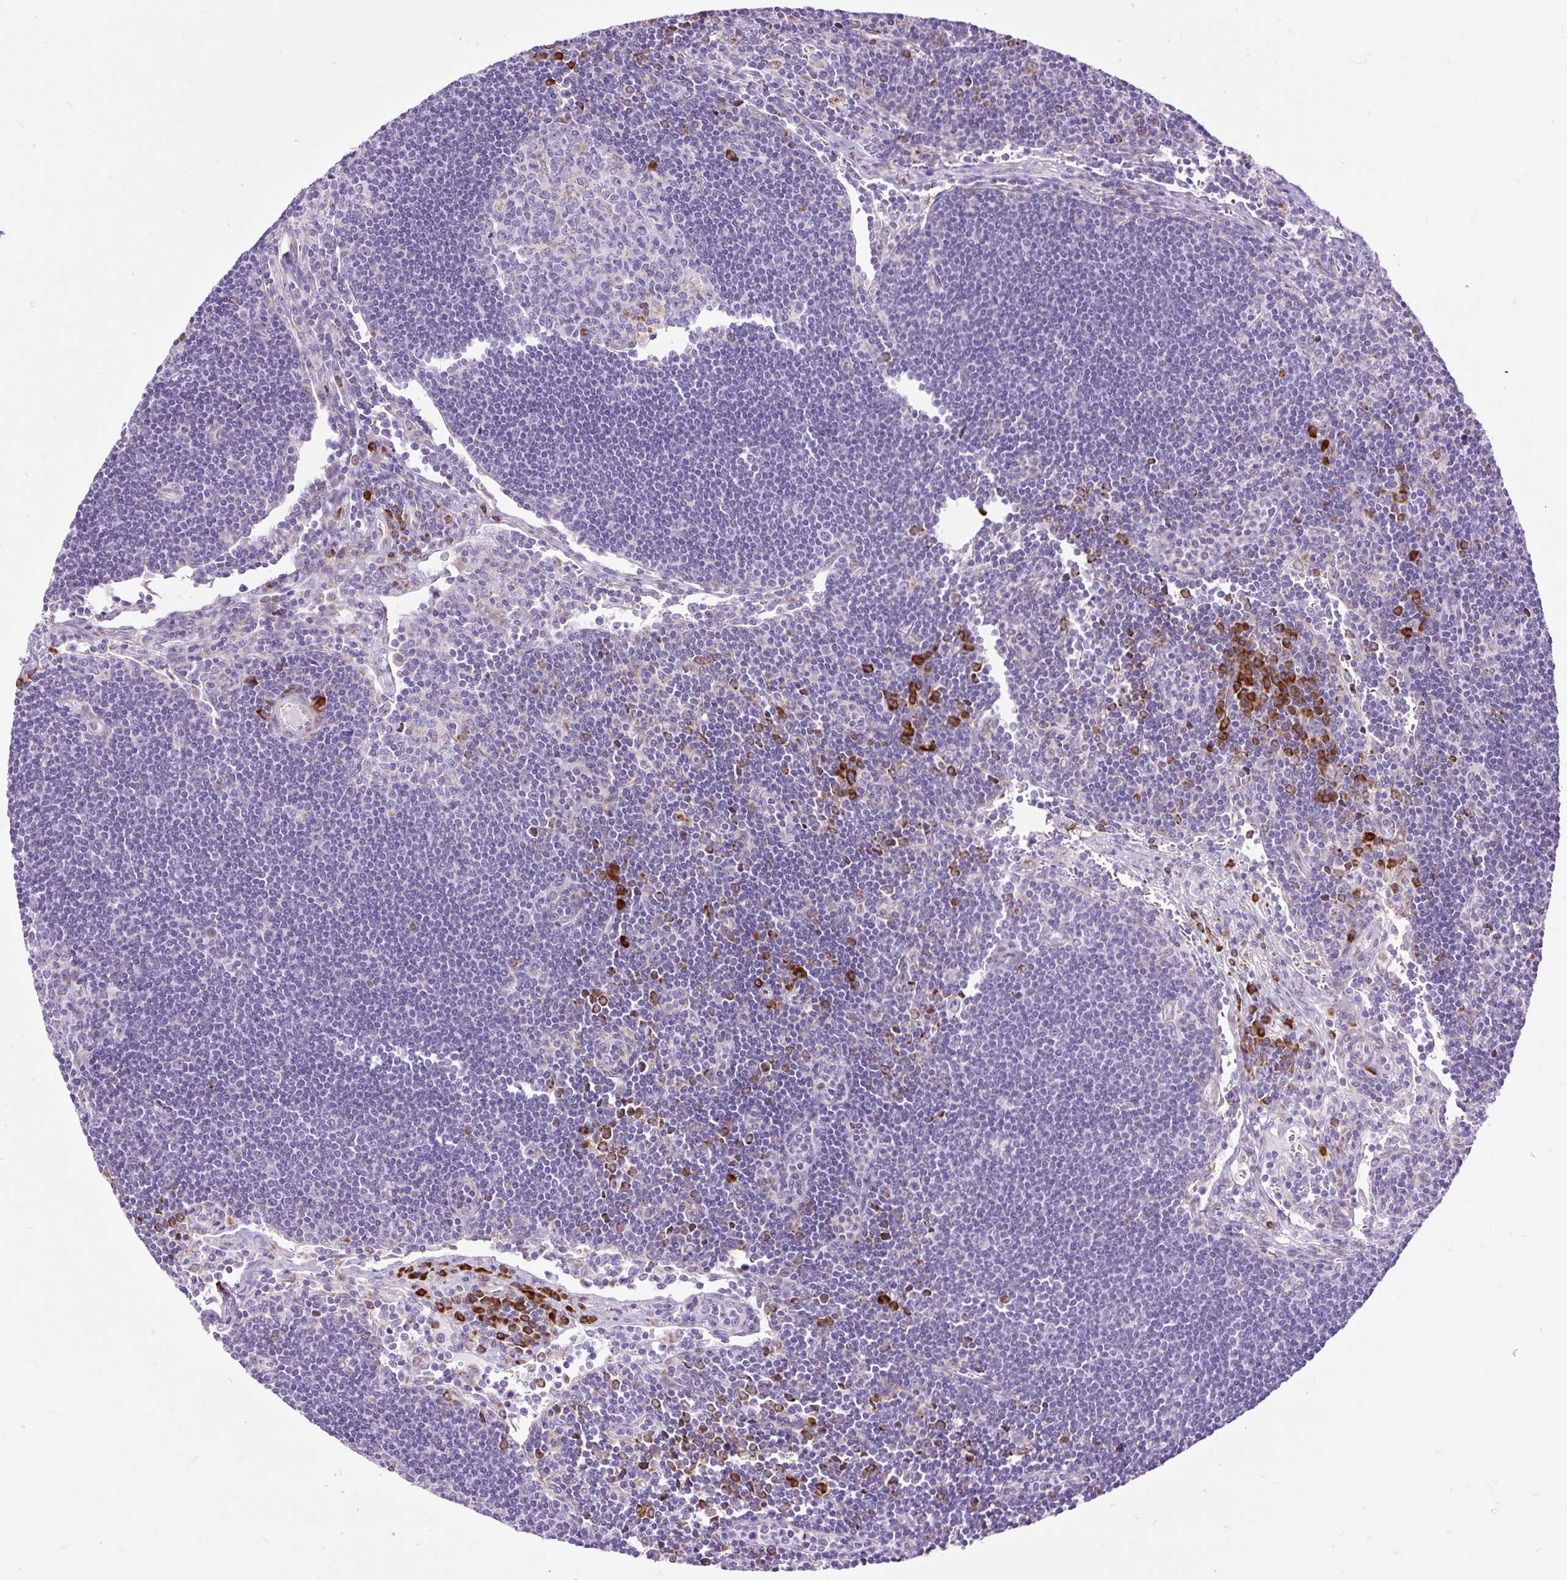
{"staining": {"intensity": "negative", "quantity": "none", "location": "none"}, "tissue": "lymph node", "cell_type": "Germinal center cells", "image_type": "normal", "snomed": [{"axis": "morphology", "description": "Normal tissue, NOS"}, {"axis": "topography", "description": "Lymph node"}], "caption": "A photomicrograph of human lymph node is negative for staining in germinal center cells. (DAB (3,3'-diaminobenzidine) IHC, high magnification).", "gene": "DDOST", "patient": {"sex": "female", "age": 29}}